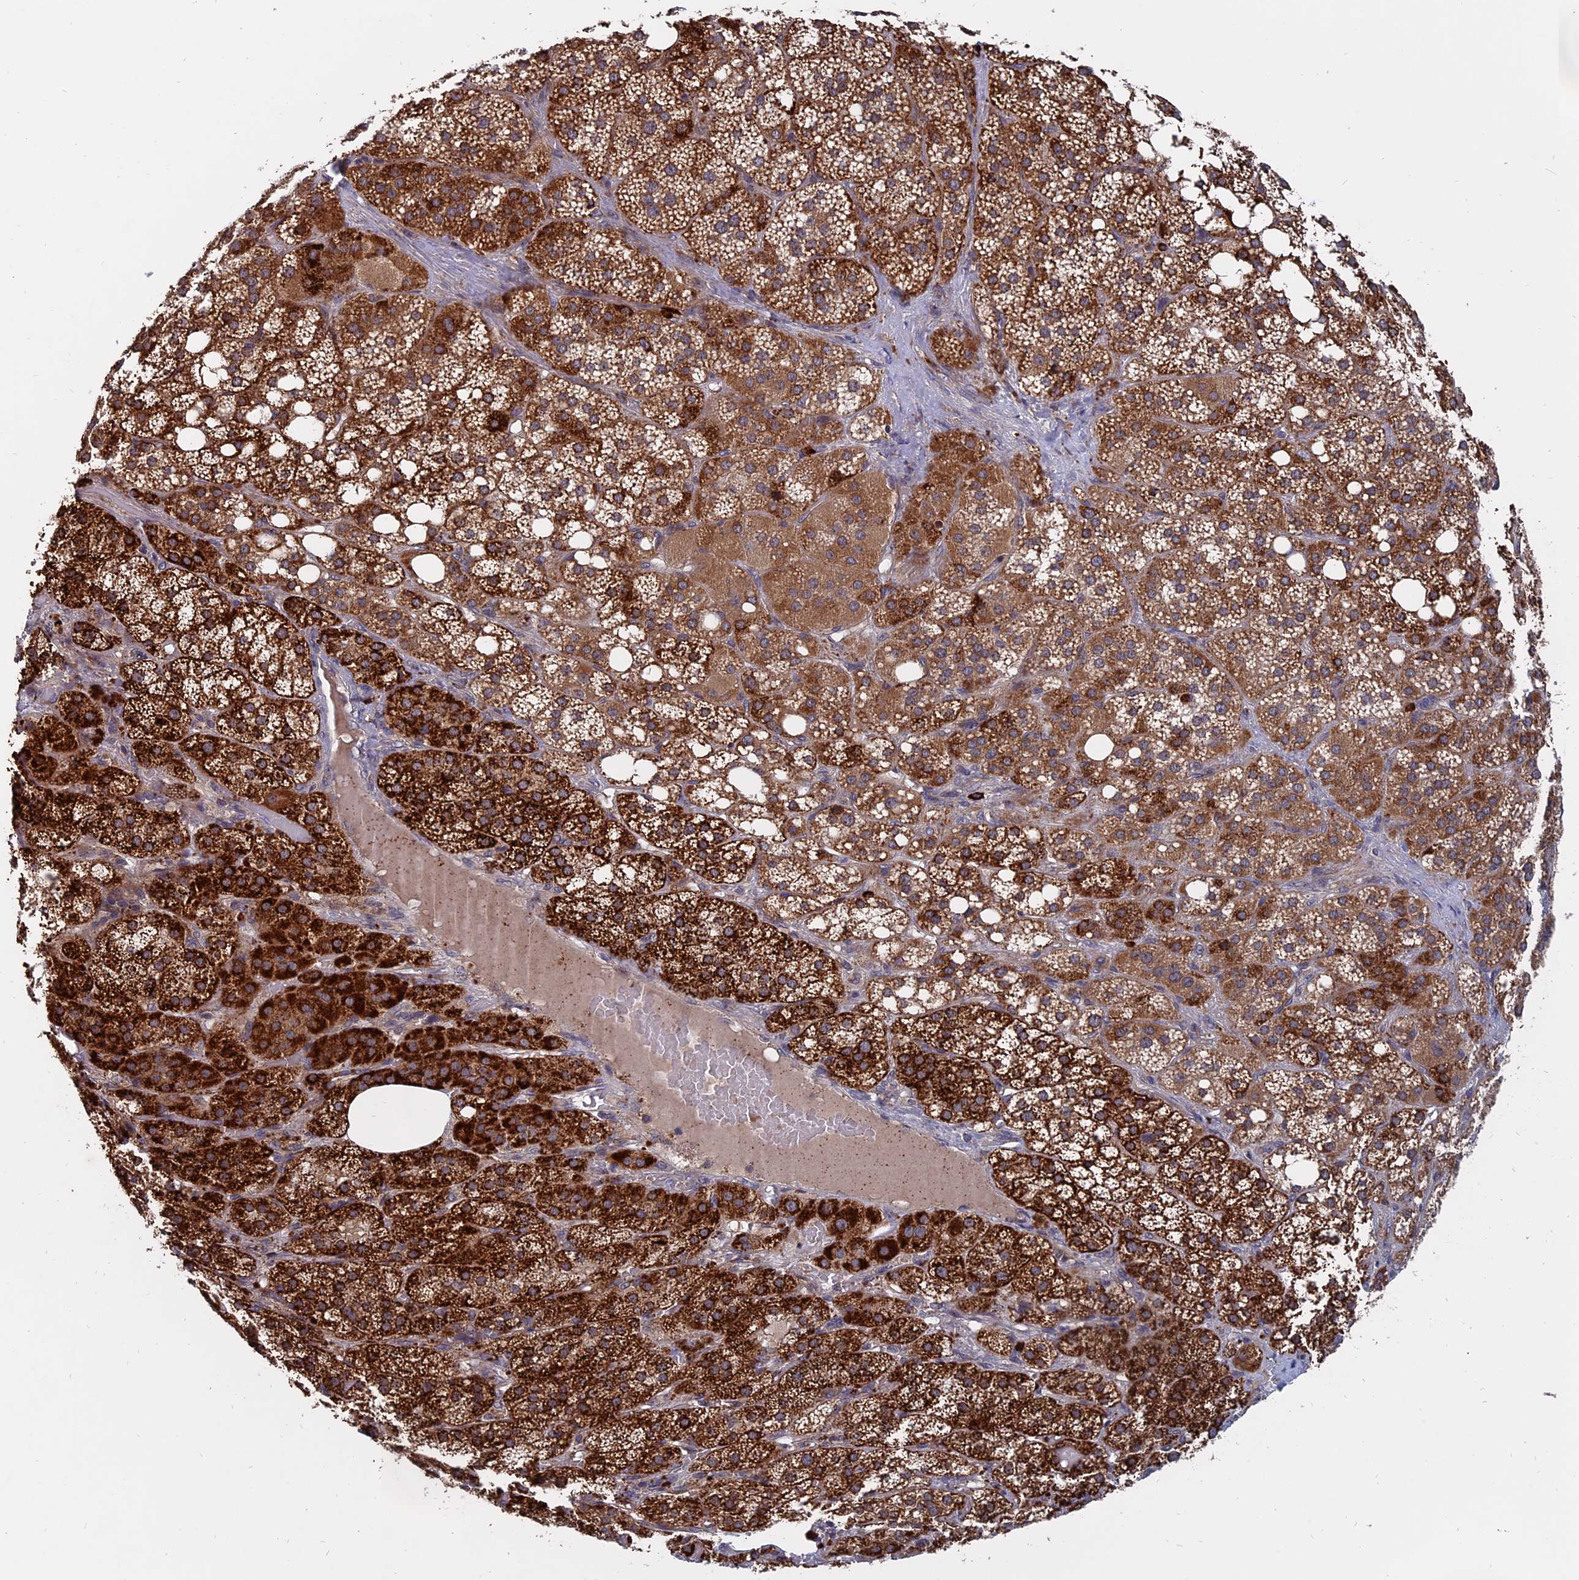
{"staining": {"intensity": "strong", "quantity": ">75%", "location": "cytoplasmic/membranous"}, "tissue": "adrenal gland", "cell_type": "Glandular cells", "image_type": "normal", "snomed": [{"axis": "morphology", "description": "Normal tissue, NOS"}, {"axis": "topography", "description": "Adrenal gland"}], "caption": "Immunohistochemical staining of normal human adrenal gland exhibits high levels of strong cytoplasmic/membranous positivity in about >75% of glandular cells. (DAB = brown stain, brightfield microscopy at high magnification).", "gene": "TRAPPC2L", "patient": {"sex": "female", "age": 59}}